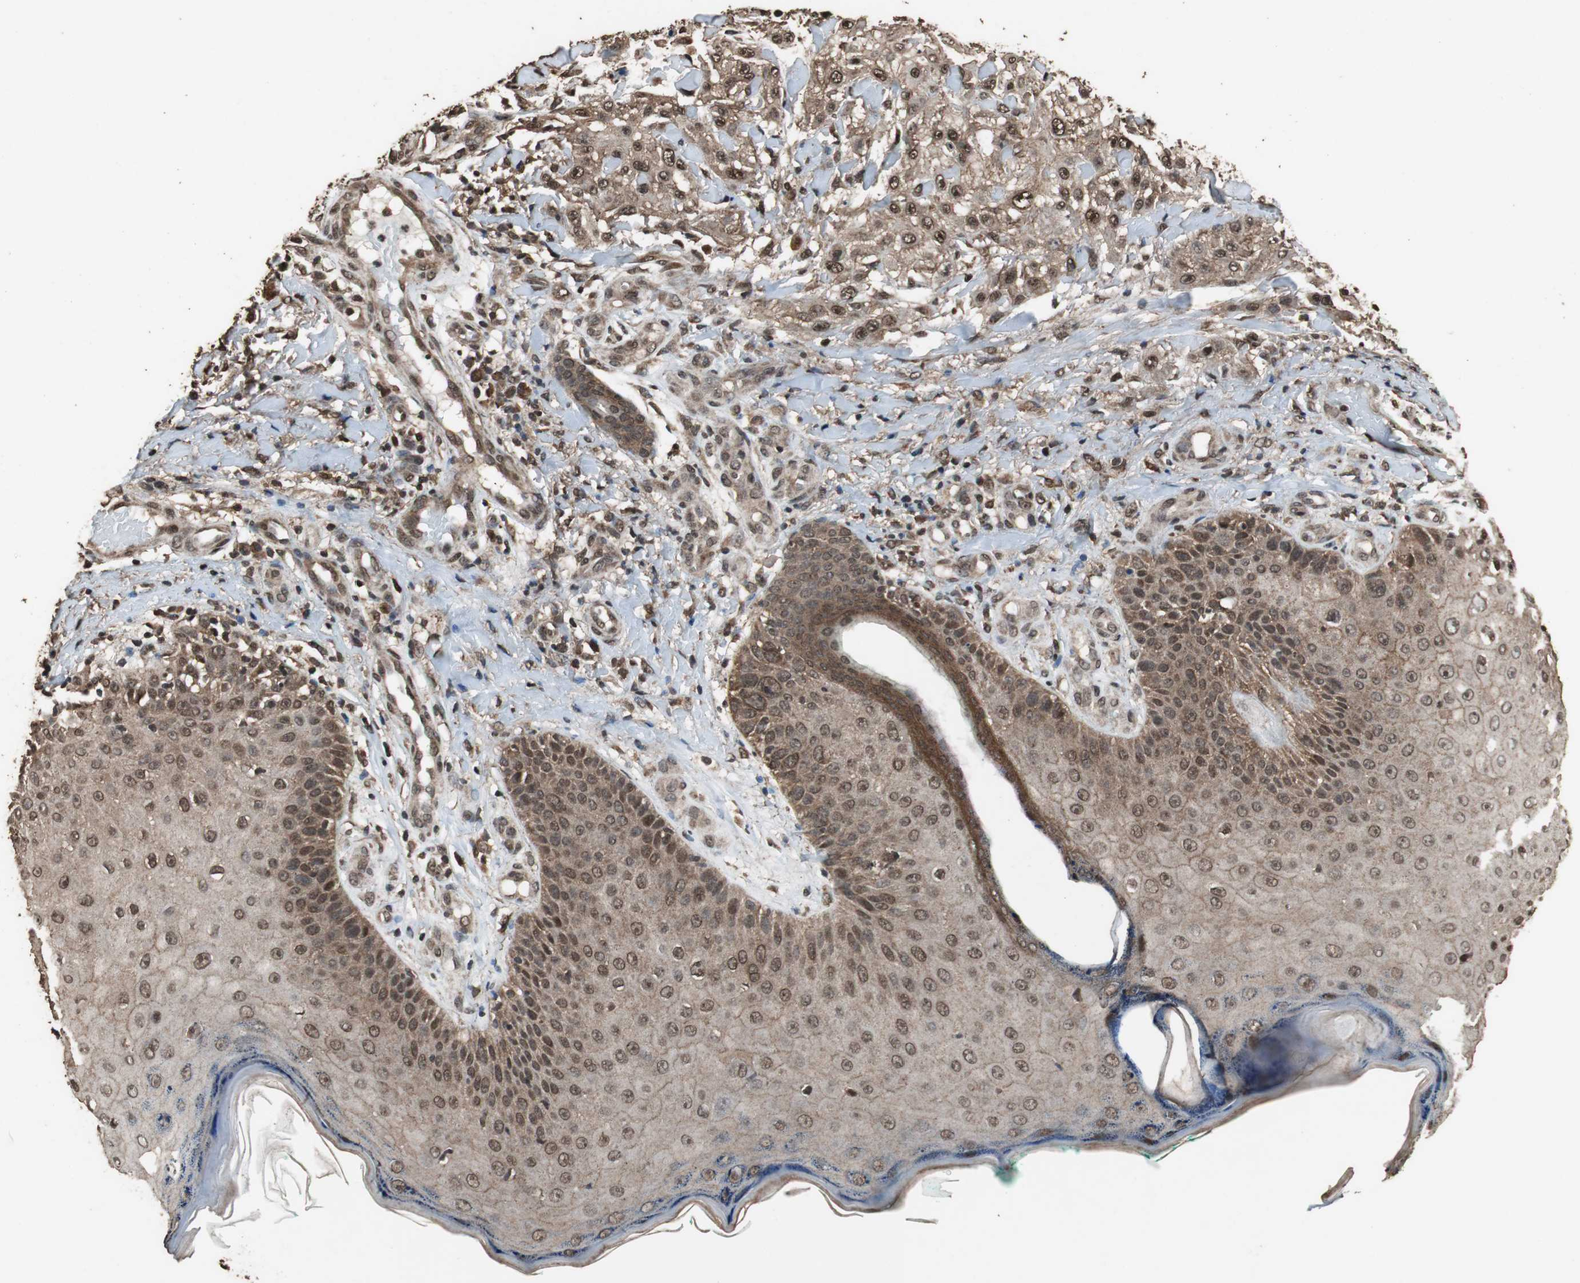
{"staining": {"intensity": "strong", "quantity": ">75%", "location": "cytoplasmic/membranous,nuclear"}, "tissue": "skin cancer", "cell_type": "Tumor cells", "image_type": "cancer", "snomed": [{"axis": "morphology", "description": "Squamous cell carcinoma, NOS"}, {"axis": "topography", "description": "Skin"}], "caption": "A brown stain highlights strong cytoplasmic/membranous and nuclear expression of a protein in skin squamous cell carcinoma tumor cells.", "gene": "ZNF18", "patient": {"sex": "female", "age": 42}}